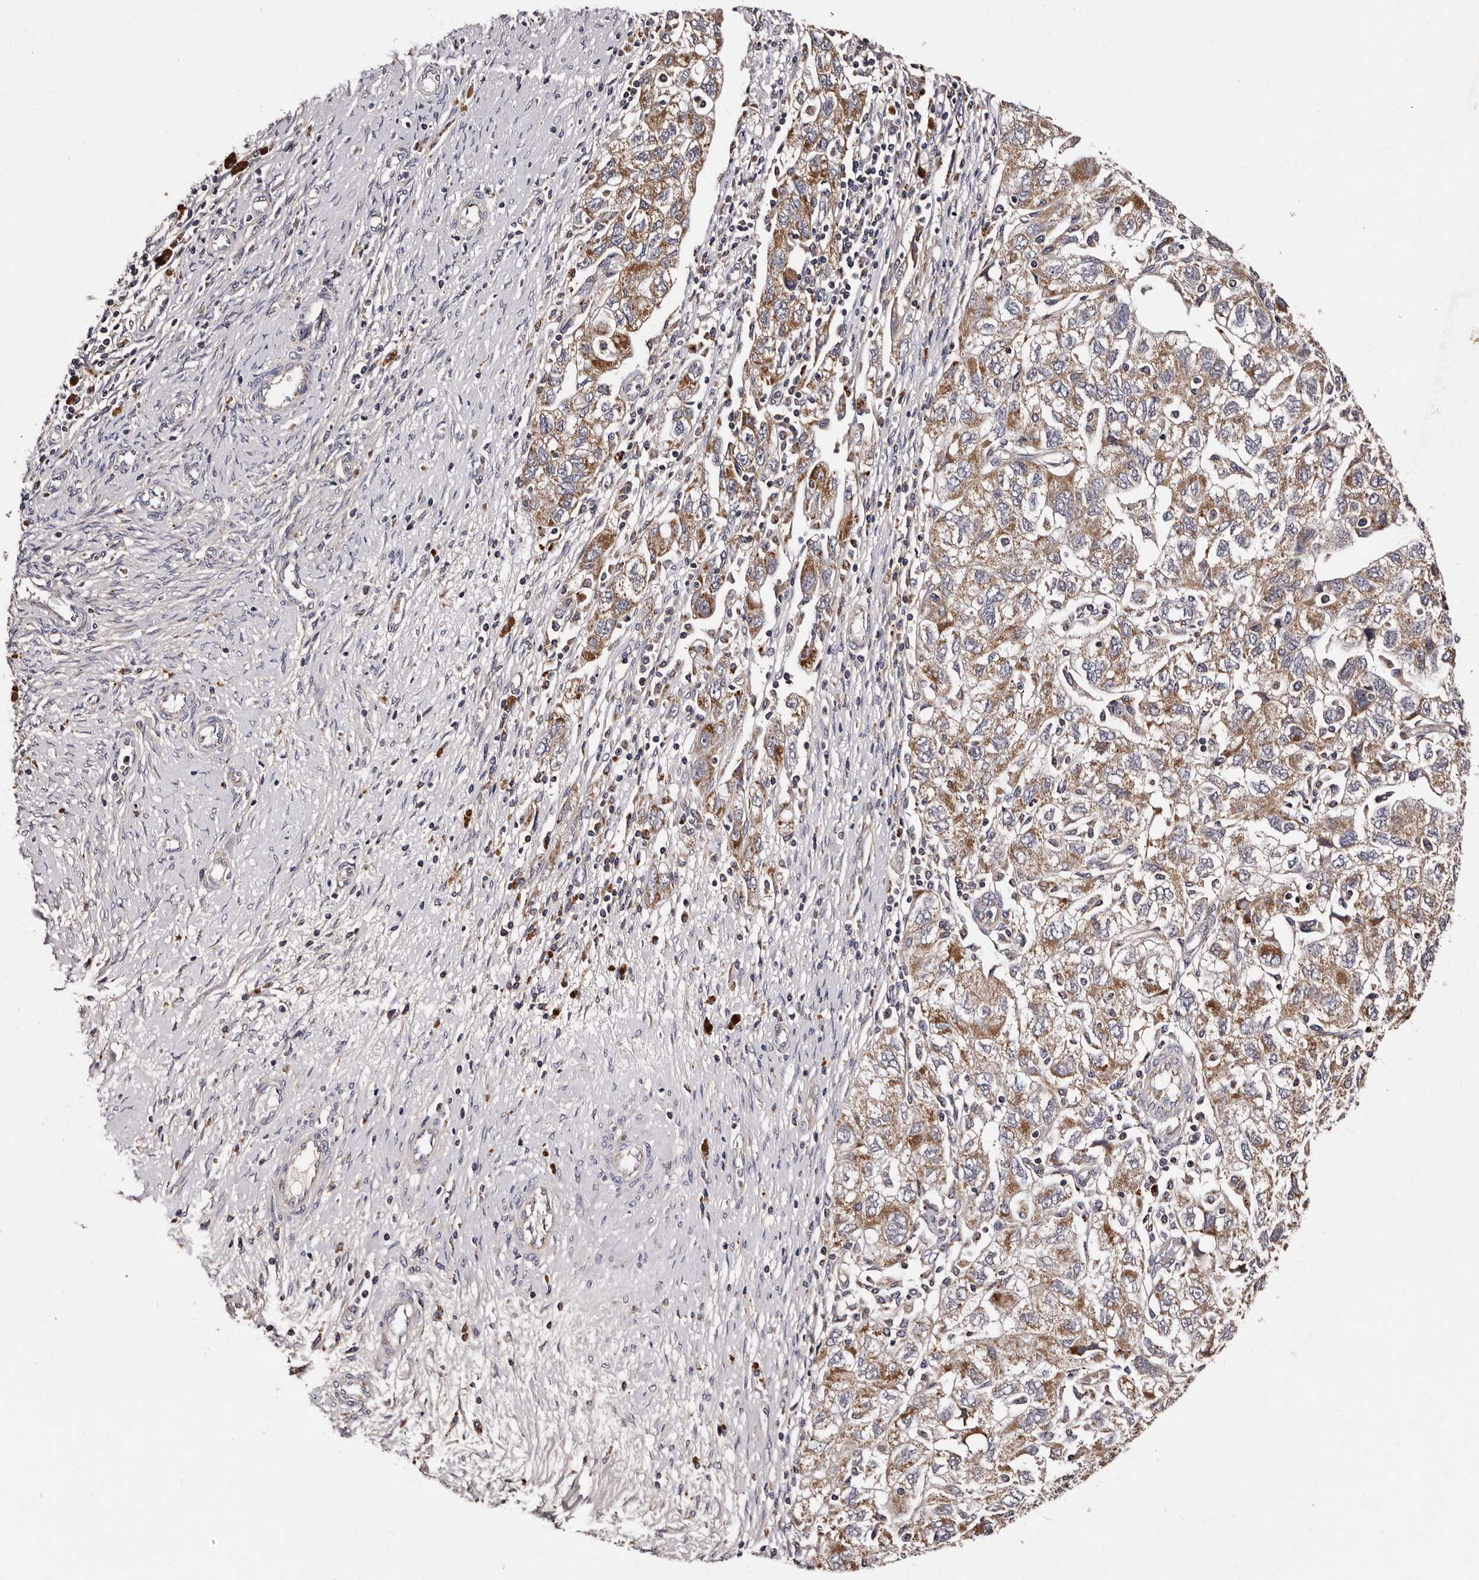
{"staining": {"intensity": "moderate", "quantity": ">75%", "location": "cytoplasmic/membranous"}, "tissue": "ovarian cancer", "cell_type": "Tumor cells", "image_type": "cancer", "snomed": [{"axis": "morphology", "description": "Carcinoma, NOS"}, {"axis": "morphology", "description": "Cystadenocarcinoma, serous, NOS"}, {"axis": "topography", "description": "Ovary"}], "caption": "Immunohistochemistry (IHC) histopathology image of ovarian cancer (carcinoma) stained for a protein (brown), which reveals medium levels of moderate cytoplasmic/membranous staining in about >75% of tumor cells.", "gene": "ADCK5", "patient": {"sex": "female", "age": 69}}